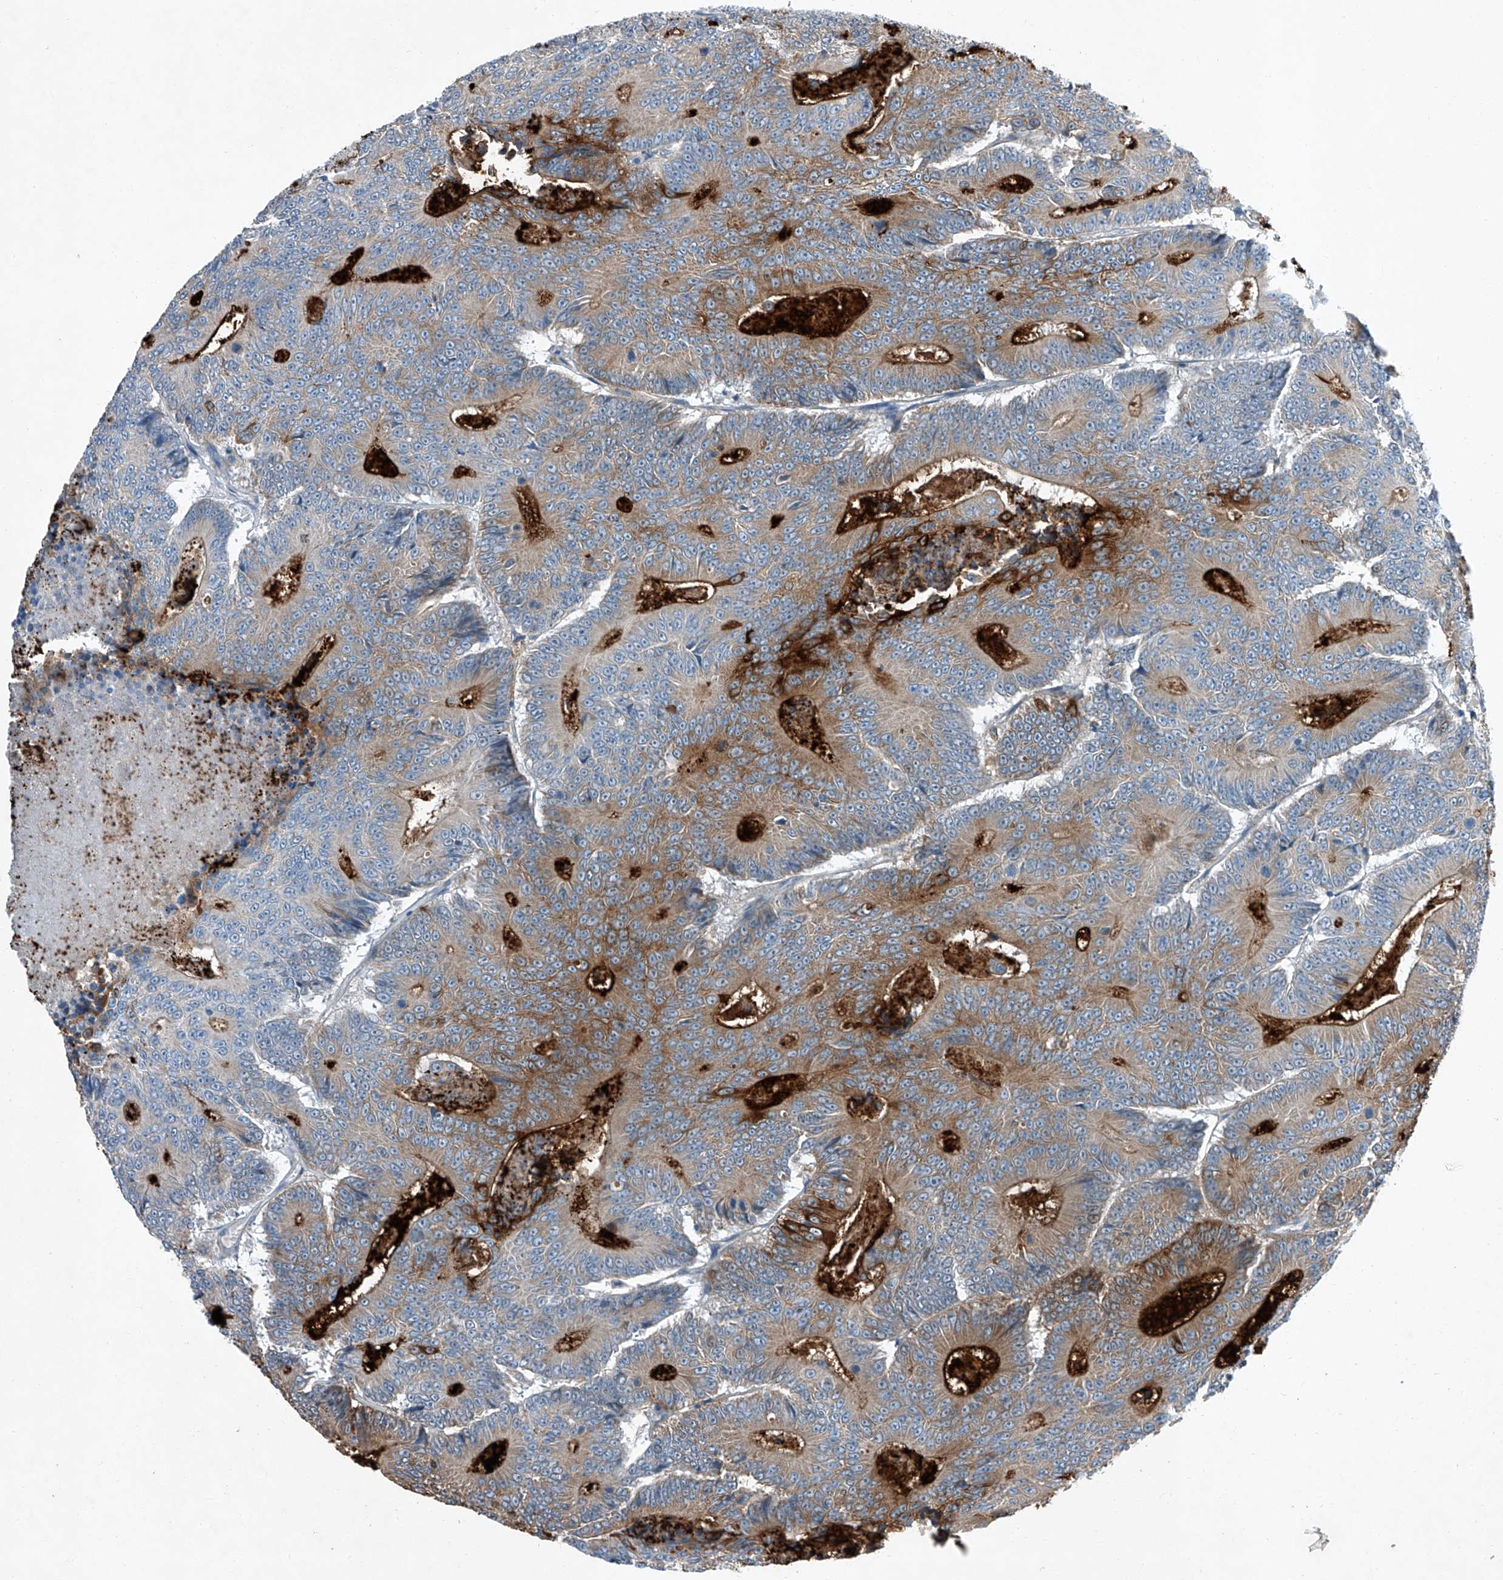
{"staining": {"intensity": "moderate", "quantity": "25%-75%", "location": "cytoplasmic/membranous"}, "tissue": "colorectal cancer", "cell_type": "Tumor cells", "image_type": "cancer", "snomed": [{"axis": "morphology", "description": "Adenocarcinoma, NOS"}, {"axis": "topography", "description": "Colon"}], "caption": "IHC (DAB (3,3'-diaminobenzidine)) staining of human colorectal cancer shows moderate cytoplasmic/membranous protein positivity in about 25%-75% of tumor cells.", "gene": "MDGA1", "patient": {"sex": "male", "age": 83}}